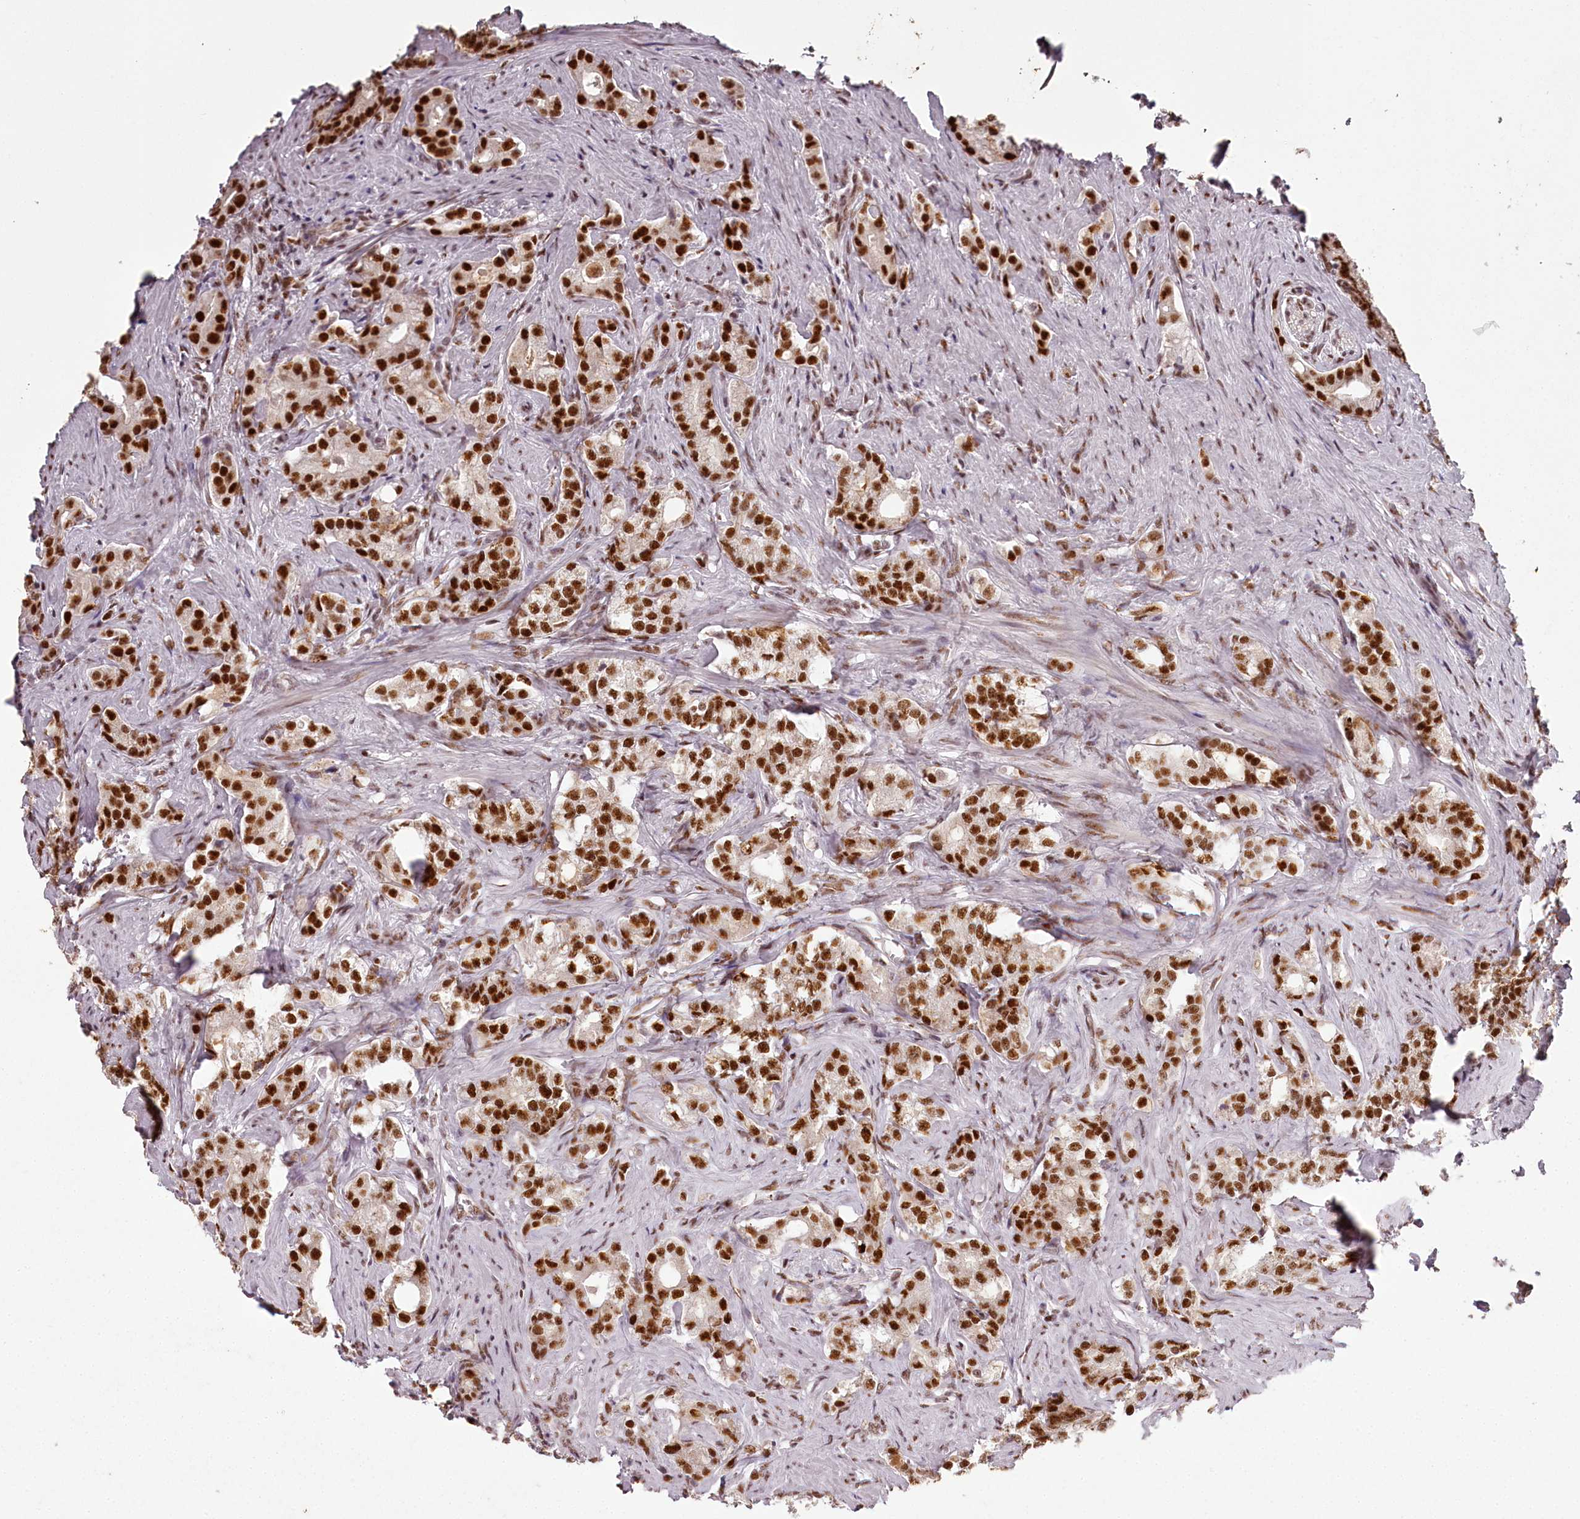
{"staining": {"intensity": "strong", "quantity": ">75%", "location": "nuclear"}, "tissue": "prostate cancer", "cell_type": "Tumor cells", "image_type": "cancer", "snomed": [{"axis": "morphology", "description": "Adenocarcinoma, Low grade"}, {"axis": "topography", "description": "Prostate"}], "caption": "A high-resolution histopathology image shows immunohistochemistry (IHC) staining of prostate cancer (low-grade adenocarcinoma), which demonstrates strong nuclear staining in approximately >75% of tumor cells. (IHC, brightfield microscopy, high magnification).", "gene": "PSPC1", "patient": {"sex": "male", "age": 71}}